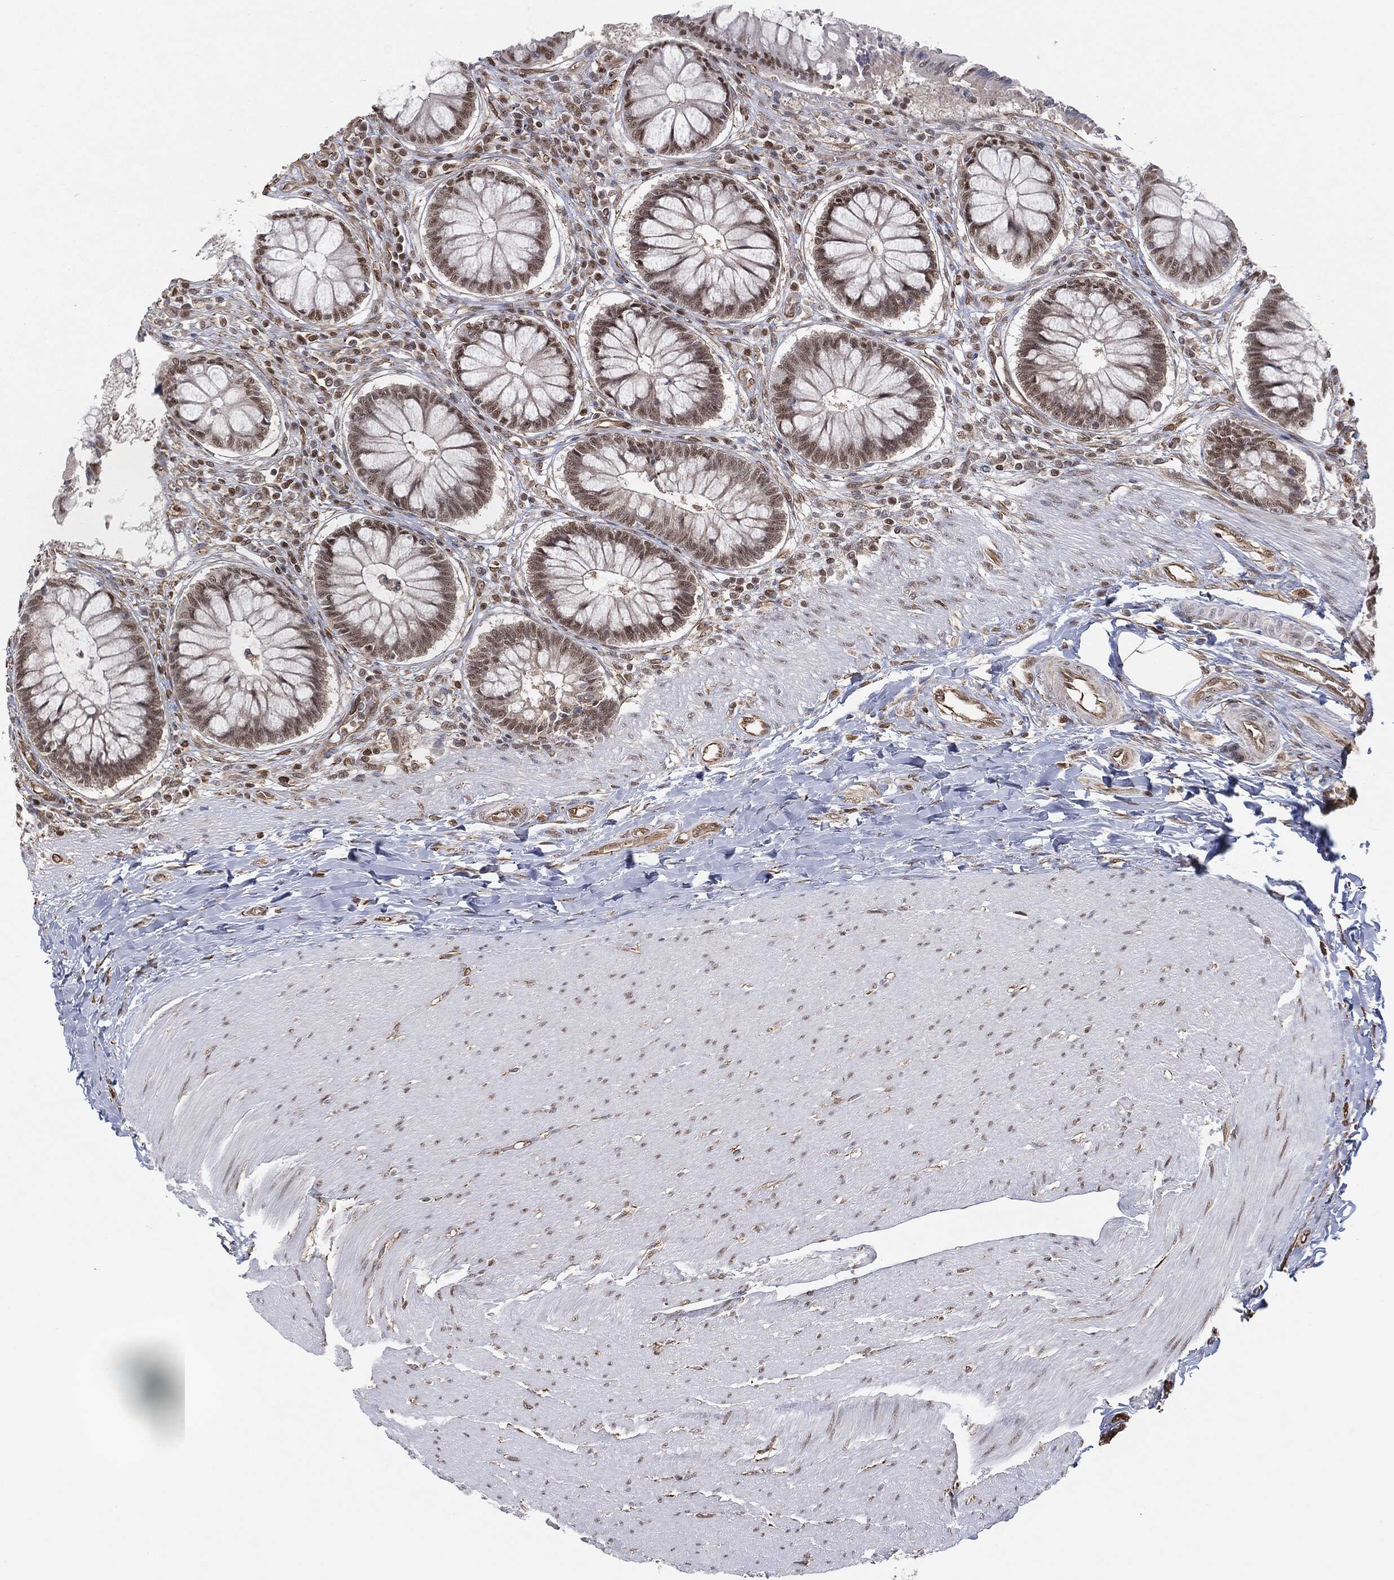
{"staining": {"intensity": "moderate", "quantity": "25%-75%", "location": "nuclear"}, "tissue": "rectum", "cell_type": "Glandular cells", "image_type": "normal", "snomed": [{"axis": "morphology", "description": "Normal tissue, NOS"}, {"axis": "topography", "description": "Rectum"}], "caption": "An IHC photomicrograph of benign tissue is shown. Protein staining in brown shows moderate nuclear positivity in rectum within glandular cells.", "gene": "TP53RK", "patient": {"sex": "female", "age": 58}}